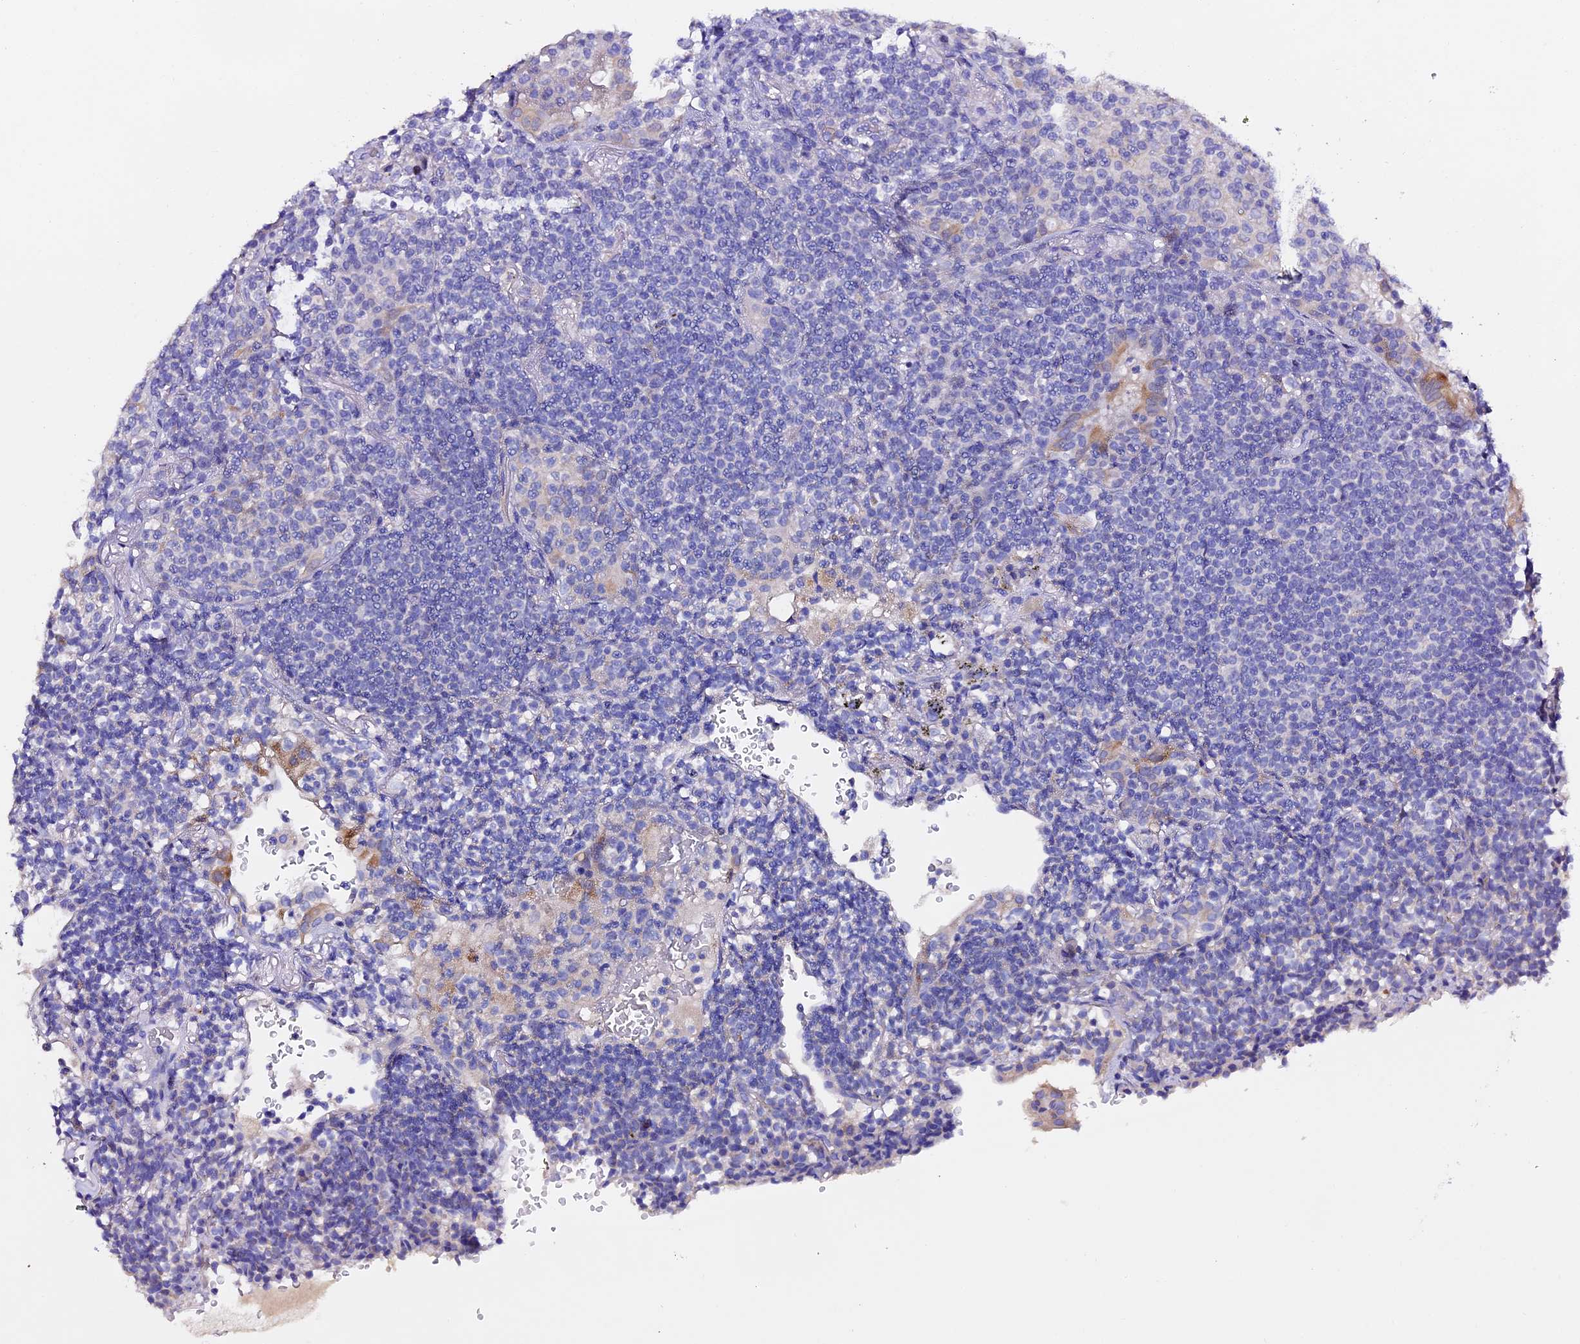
{"staining": {"intensity": "negative", "quantity": "none", "location": "none"}, "tissue": "lymphoma", "cell_type": "Tumor cells", "image_type": "cancer", "snomed": [{"axis": "morphology", "description": "Malignant lymphoma, non-Hodgkin's type, Low grade"}, {"axis": "topography", "description": "Lung"}], "caption": "Tumor cells show no significant expression in malignant lymphoma, non-Hodgkin's type (low-grade).", "gene": "FBXW9", "patient": {"sex": "female", "age": 71}}